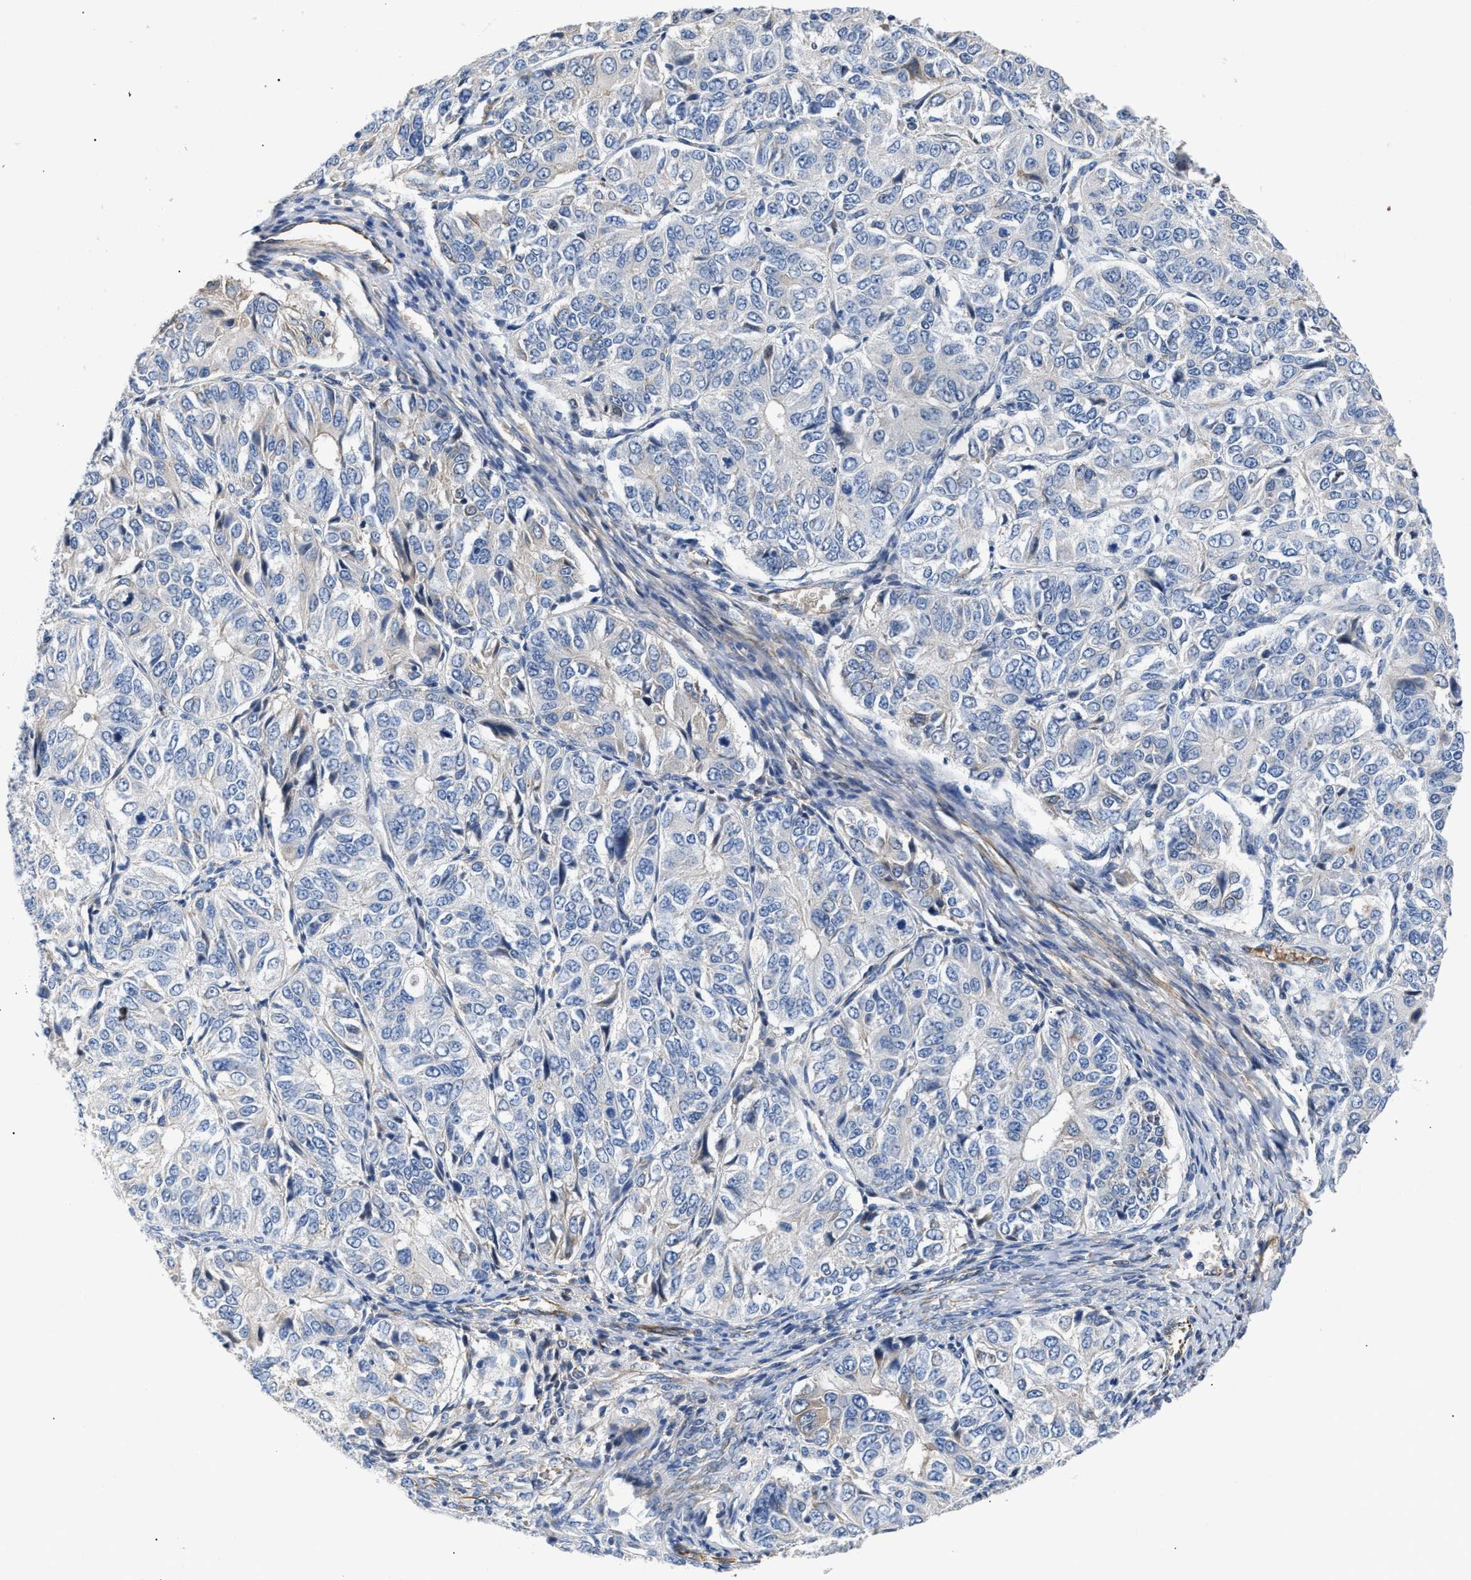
{"staining": {"intensity": "negative", "quantity": "none", "location": "none"}, "tissue": "ovarian cancer", "cell_type": "Tumor cells", "image_type": "cancer", "snomed": [{"axis": "morphology", "description": "Carcinoma, endometroid"}, {"axis": "topography", "description": "Ovary"}], "caption": "A histopathology image of human endometroid carcinoma (ovarian) is negative for staining in tumor cells.", "gene": "TFPI", "patient": {"sex": "female", "age": 51}}